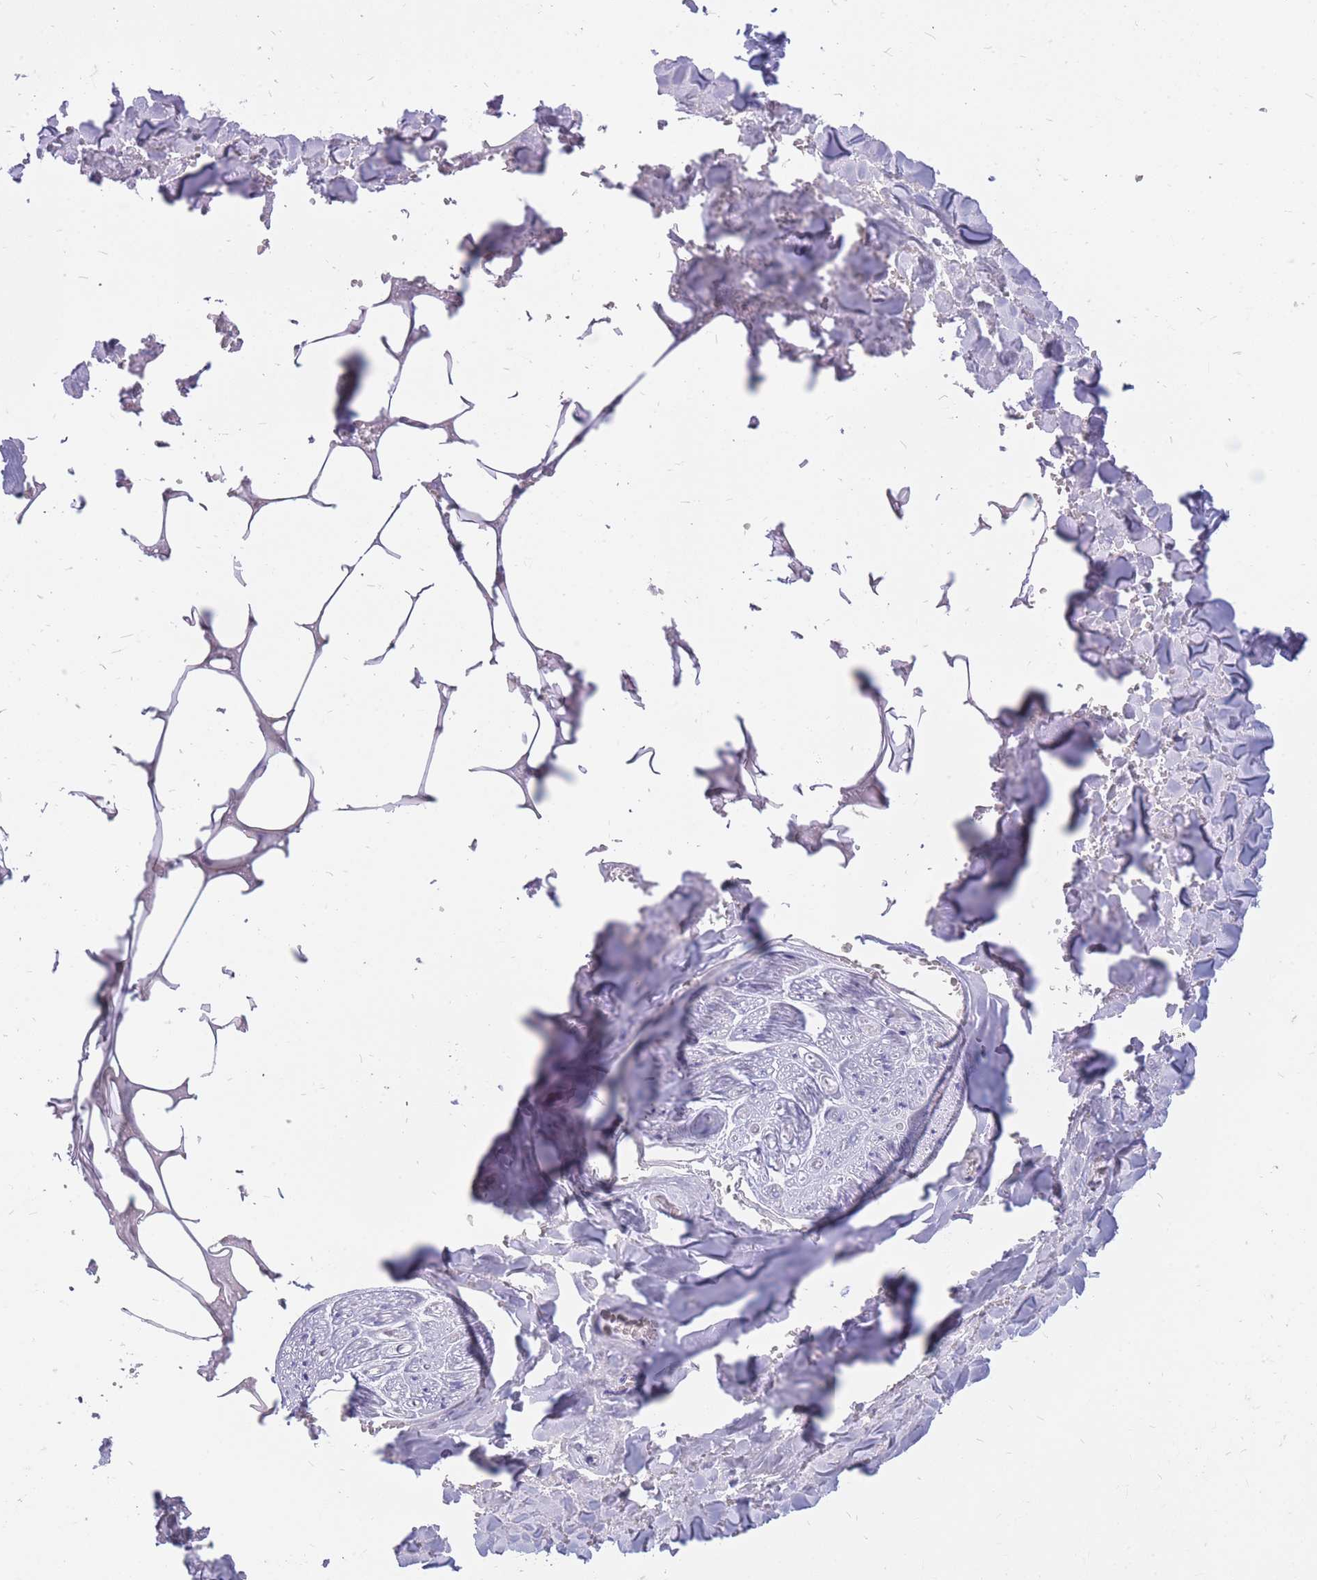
{"staining": {"intensity": "negative", "quantity": "none", "location": "none"}, "tissue": "adipose tissue", "cell_type": "Adipocytes", "image_type": "normal", "snomed": [{"axis": "morphology", "description": "Normal tissue, NOS"}, {"axis": "topography", "description": "Salivary gland"}, {"axis": "topography", "description": "Peripheral nerve tissue"}], "caption": "Adipocytes show no significant expression in benign adipose tissue. (Stains: DAB IHC with hematoxylin counter stain, Microscopy: brightfield microscopy at high magnification).", "gene": "ZFP37", "patient": {"sex": "male", "age": 38}}